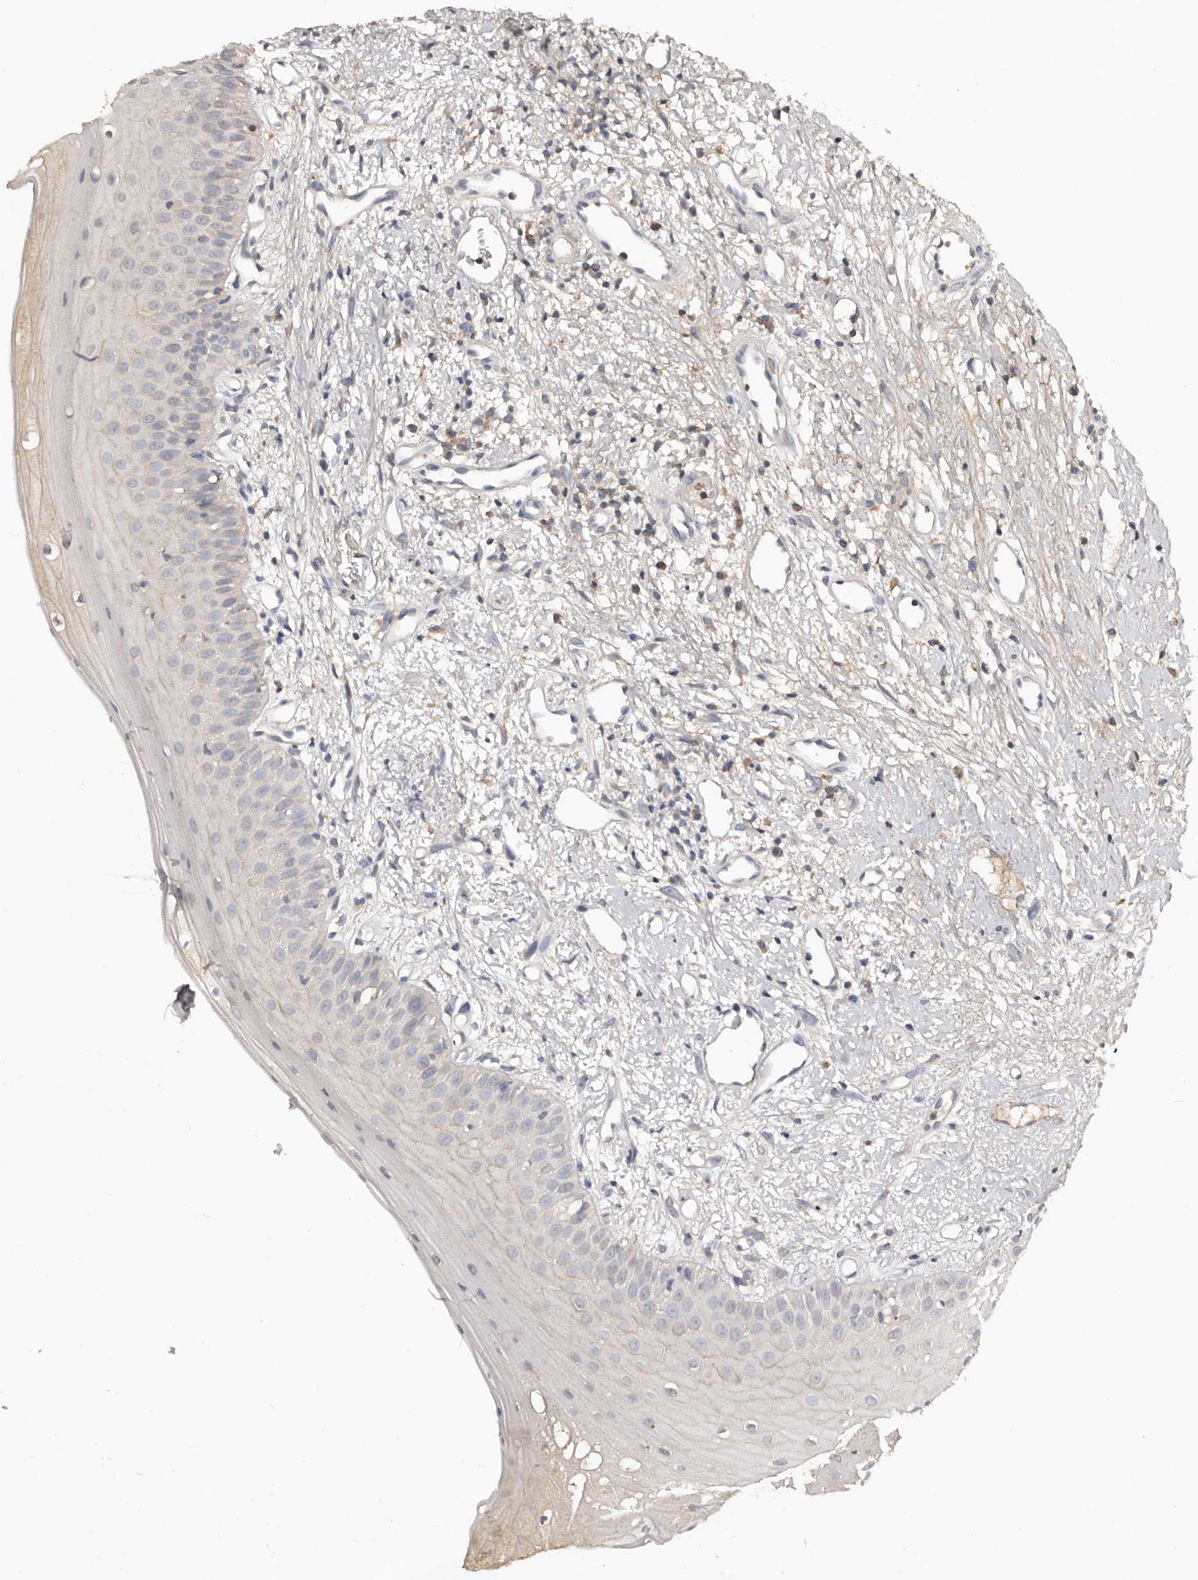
{"staining": {"intensity": "moderate", "quantity": "<25%", "location": "cytoplasmic/membranous"}, "tissue": "oral mucosa", "cell_type": "Squamous epithelial cells", "image_type": "normal", "snomed": [{"axis": "morphology", "description": "Normal tissue, NOS"}, {"axis": "topography", "description": "Oral tissue"}], "caption": "Squamous epithelial cells display low levels of moderate cytoplasmic/membranous expression in approximately <25% of cells in benign oral mucosa. (IHC, brightfield microscopy, high magnification).", "gene": "SLC39A2", "patient": {"sex": "female", "age": 63}}